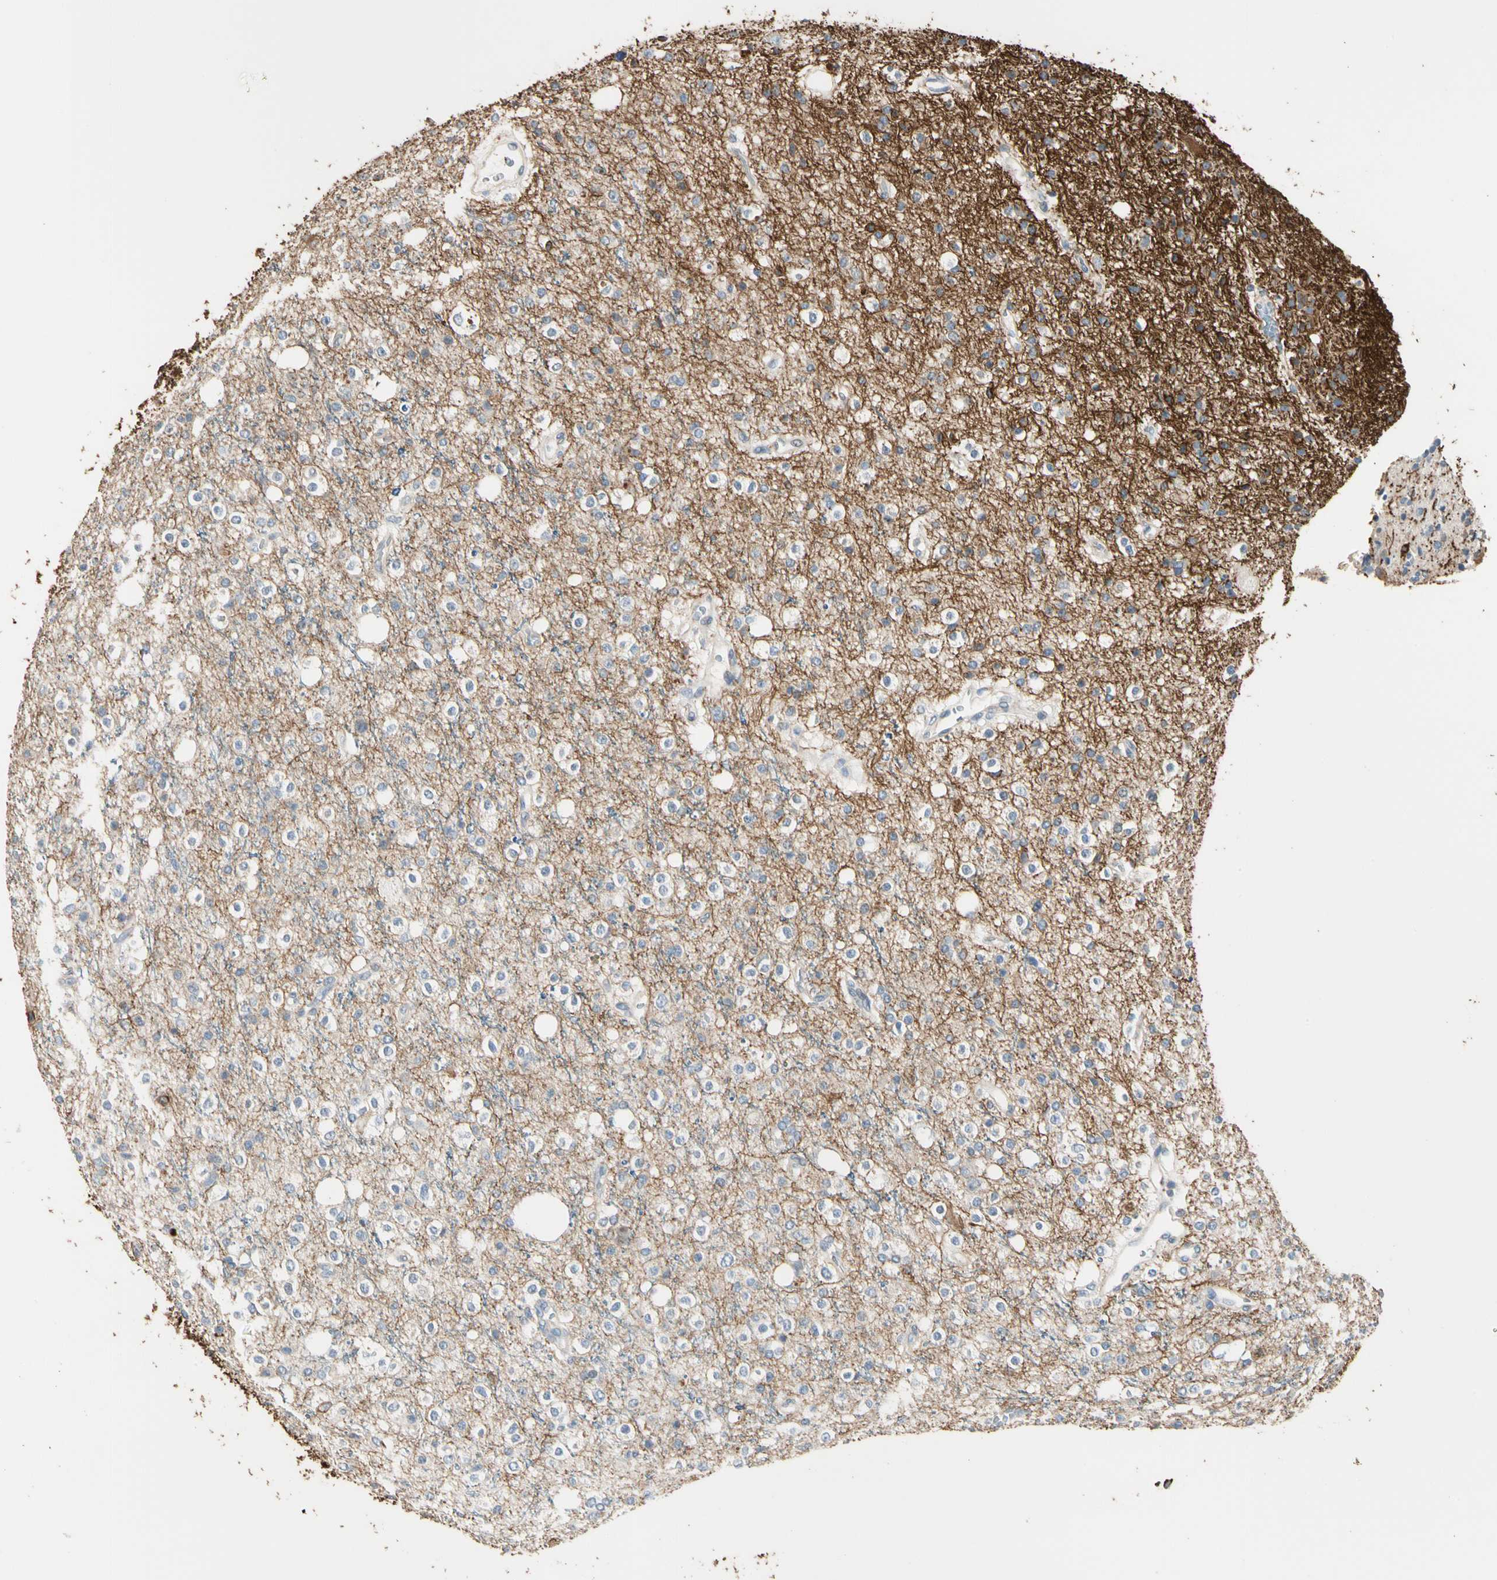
{"staining": {"intensity": "weak", "quantity": "25%-75%", "location": "cytoplasmic/membranous"}, "tissue": "glioma", "cell_type": "Tumor cells", "image_type": "cancer", "snomed": [{"axis": "morphology", "description": "Glioma, malignant, High grade"}, {"axis": "topography", "description": "Brain"}], "caption": "Brown immunohistochemical staining in glioma demonstrates weak cytoplasmic/membranous staining in about 25%-75% of tumor cells.", "gene": "GPR153", "patient": {"sex": "male", "age": 47}}